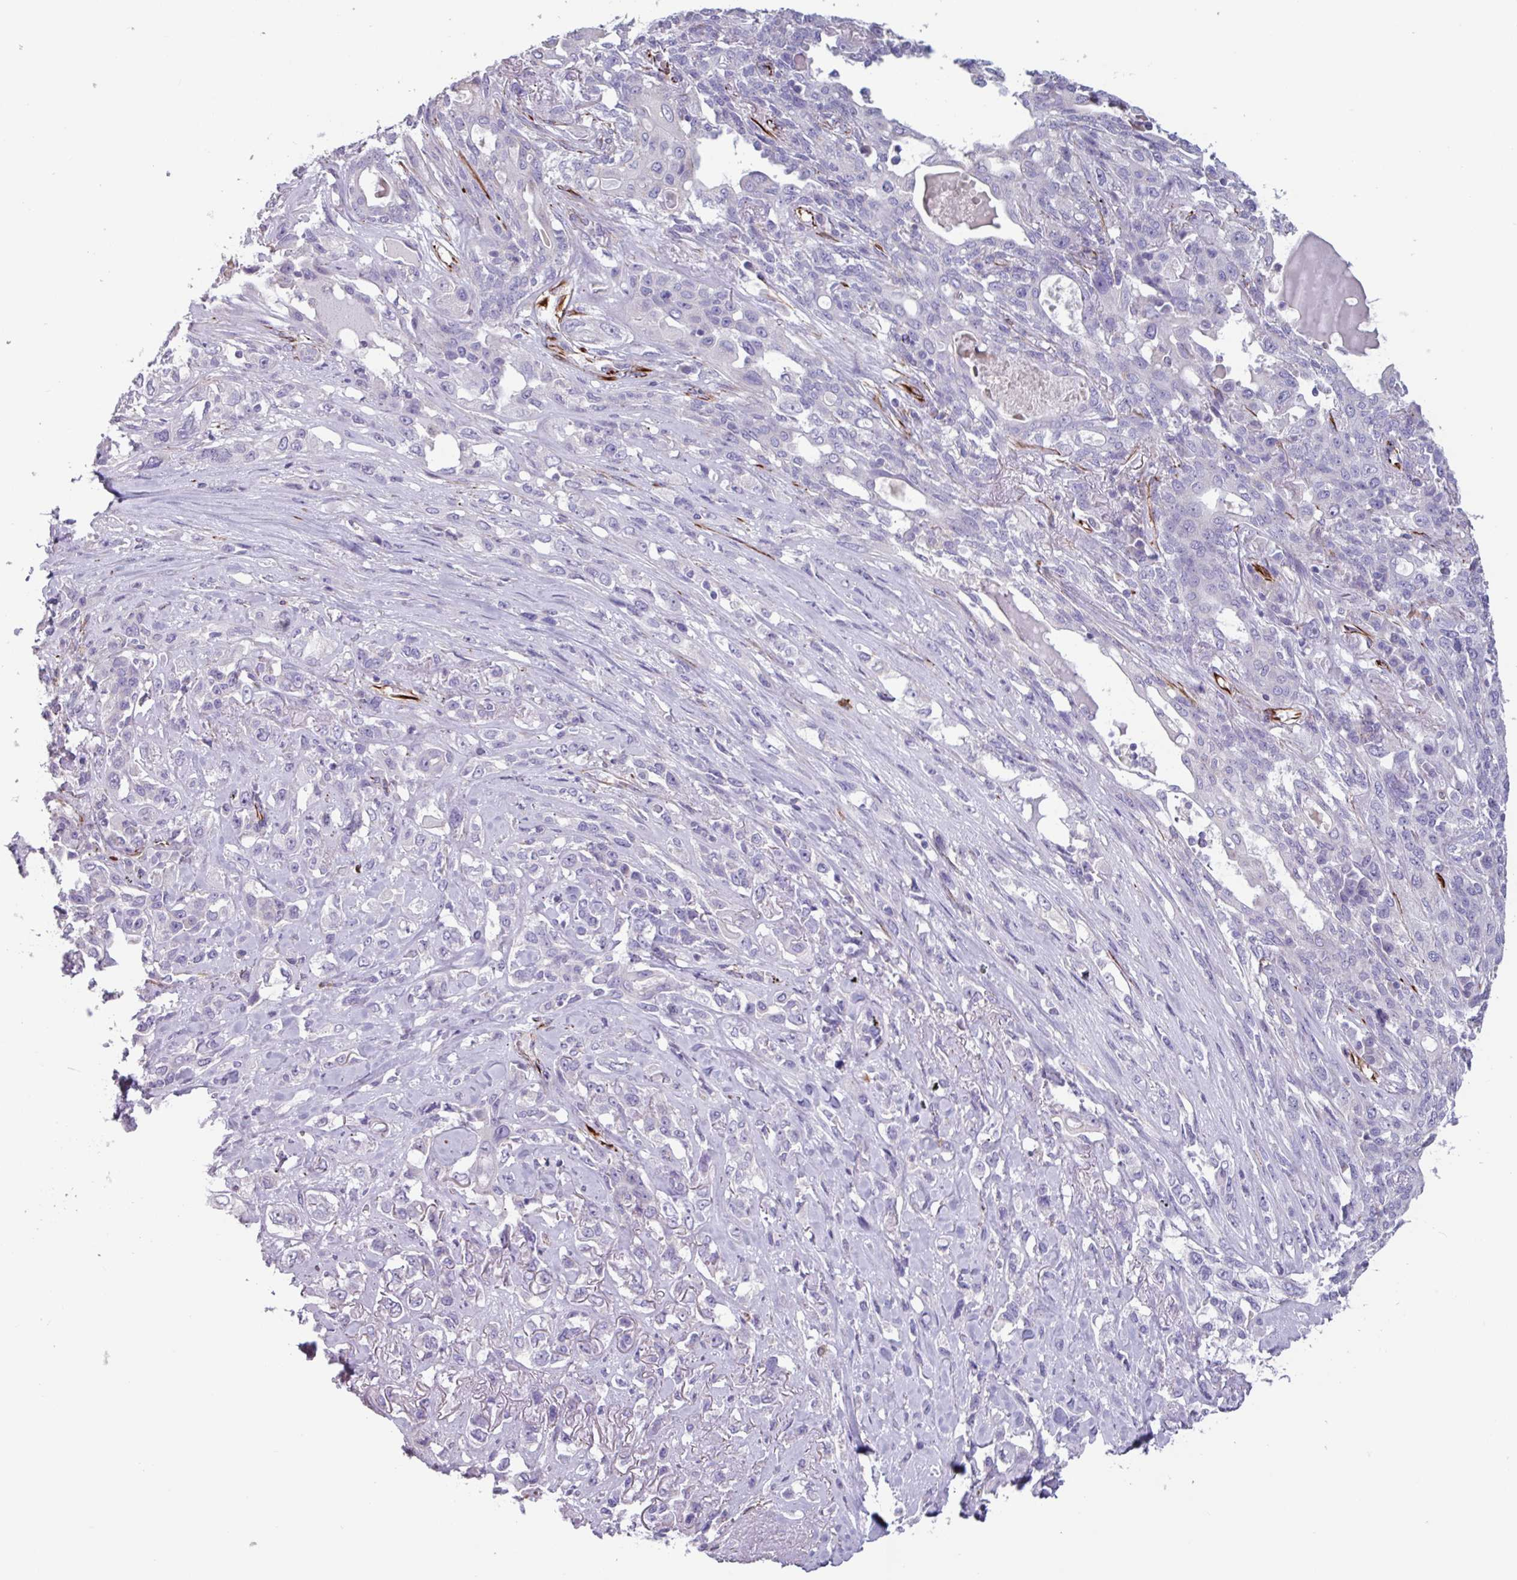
{"staining": {"intensity": "negative", "quantity": "none", "location": "none"}, "tissue": "lung cancer", "cell_type": "Tumor cells", "image_type": "cancer", "snomed": [{"axis": "morphology", "description": "Squamous cell carcinoma, NOS"}, {"axis": "topography", "description": "Lung"}], "caption": "Tumor cells show no significant staining in lung cancer.", "gene": "BTD", "patient": {"sex": "female", "age": 70}}